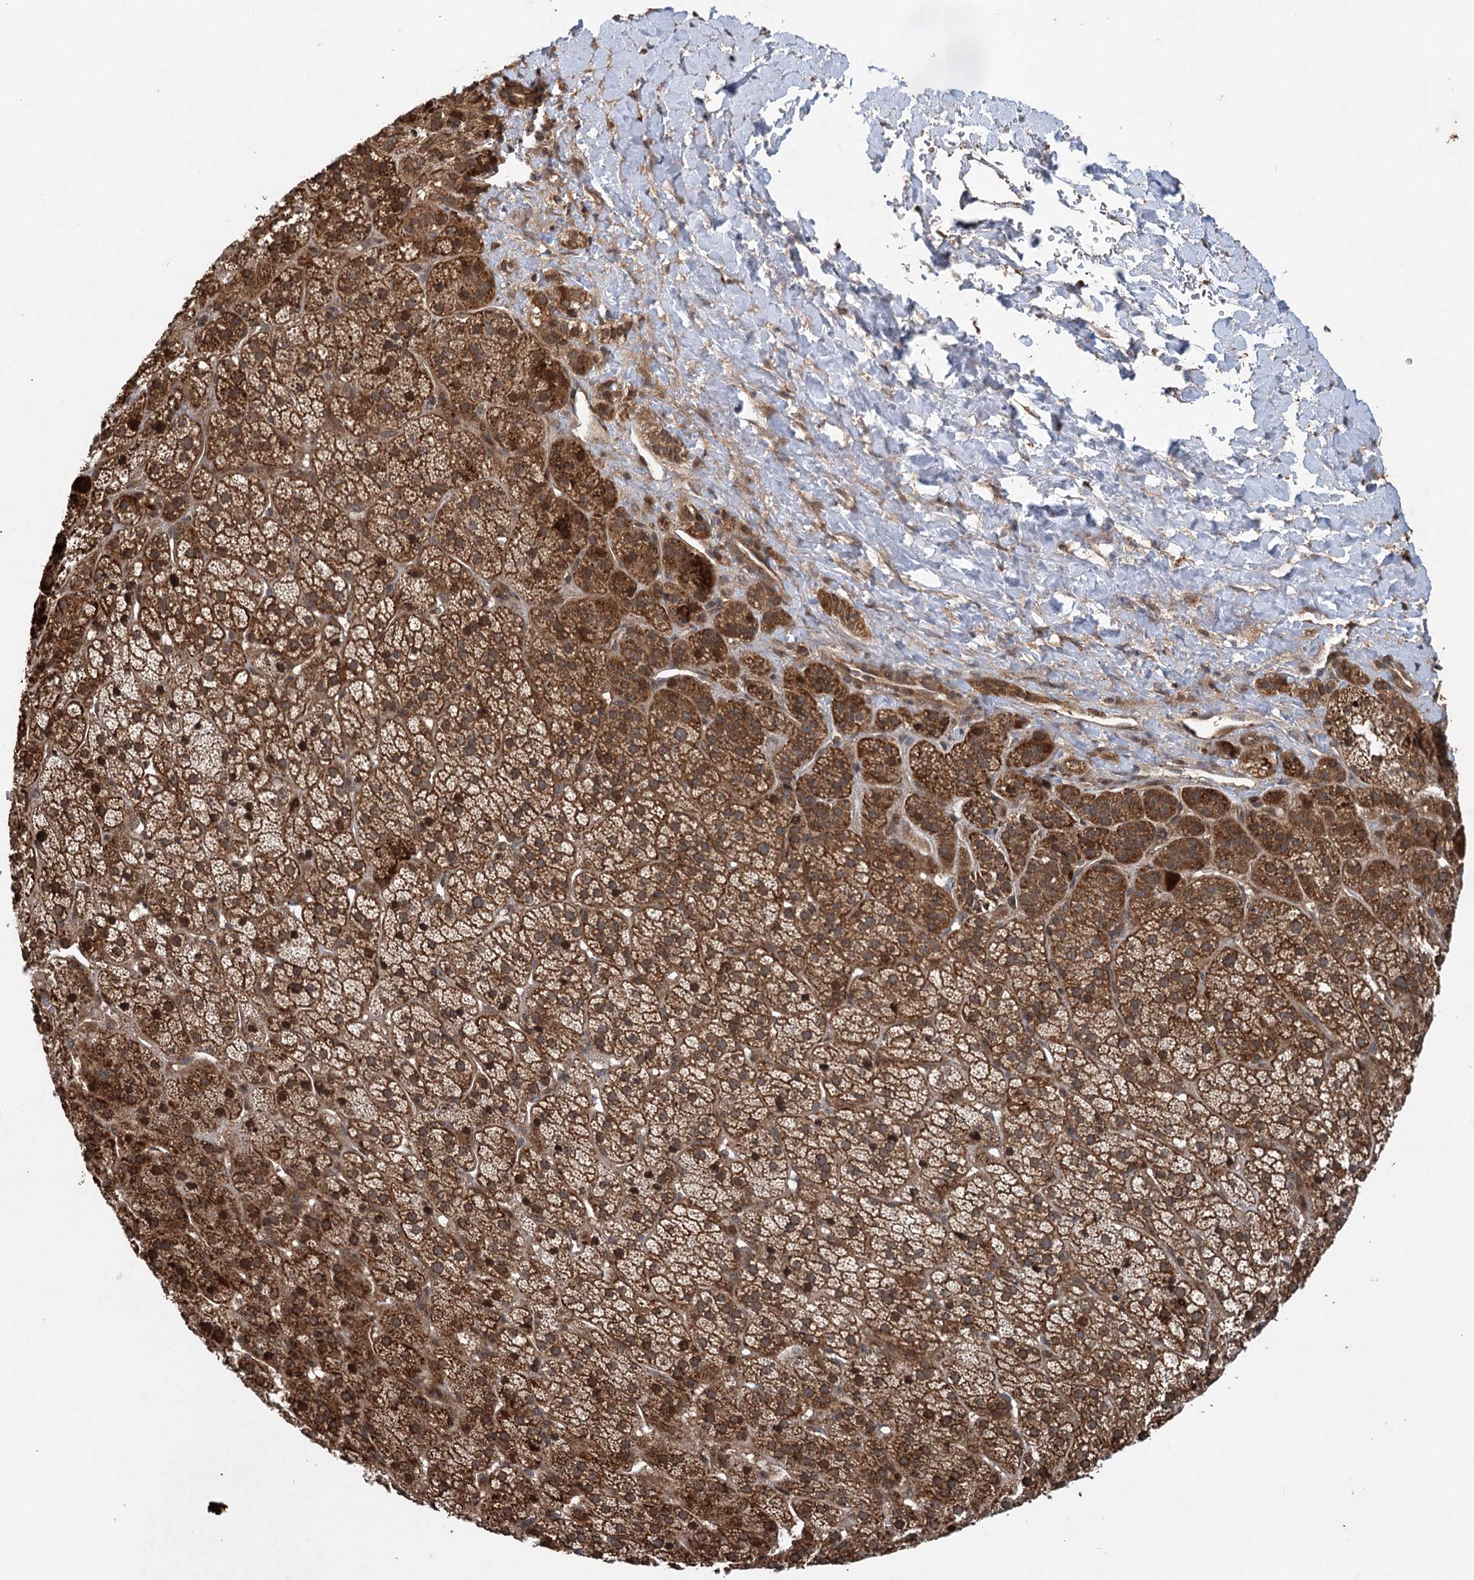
{"staining": {"intensity": "strong", "quantity": ">75%", "location": "cytoplasmic/membranous"}, "tissue": "adrenal gland", "cell_type": "Glandular cells", "image_type": "normal", "snomed": [{"axis": "morphology", "description": "Normal tissue, NOS"}, {"axis": "topography", "description": "Adrenal gland"}], "caption": "Strong cytoplasmic/membranous positivity is appreciated in about >75% of glandular cells in benign adrenal gland.", "gene": "INSIG2", "patient": {"sex": "female", "age": 57}}